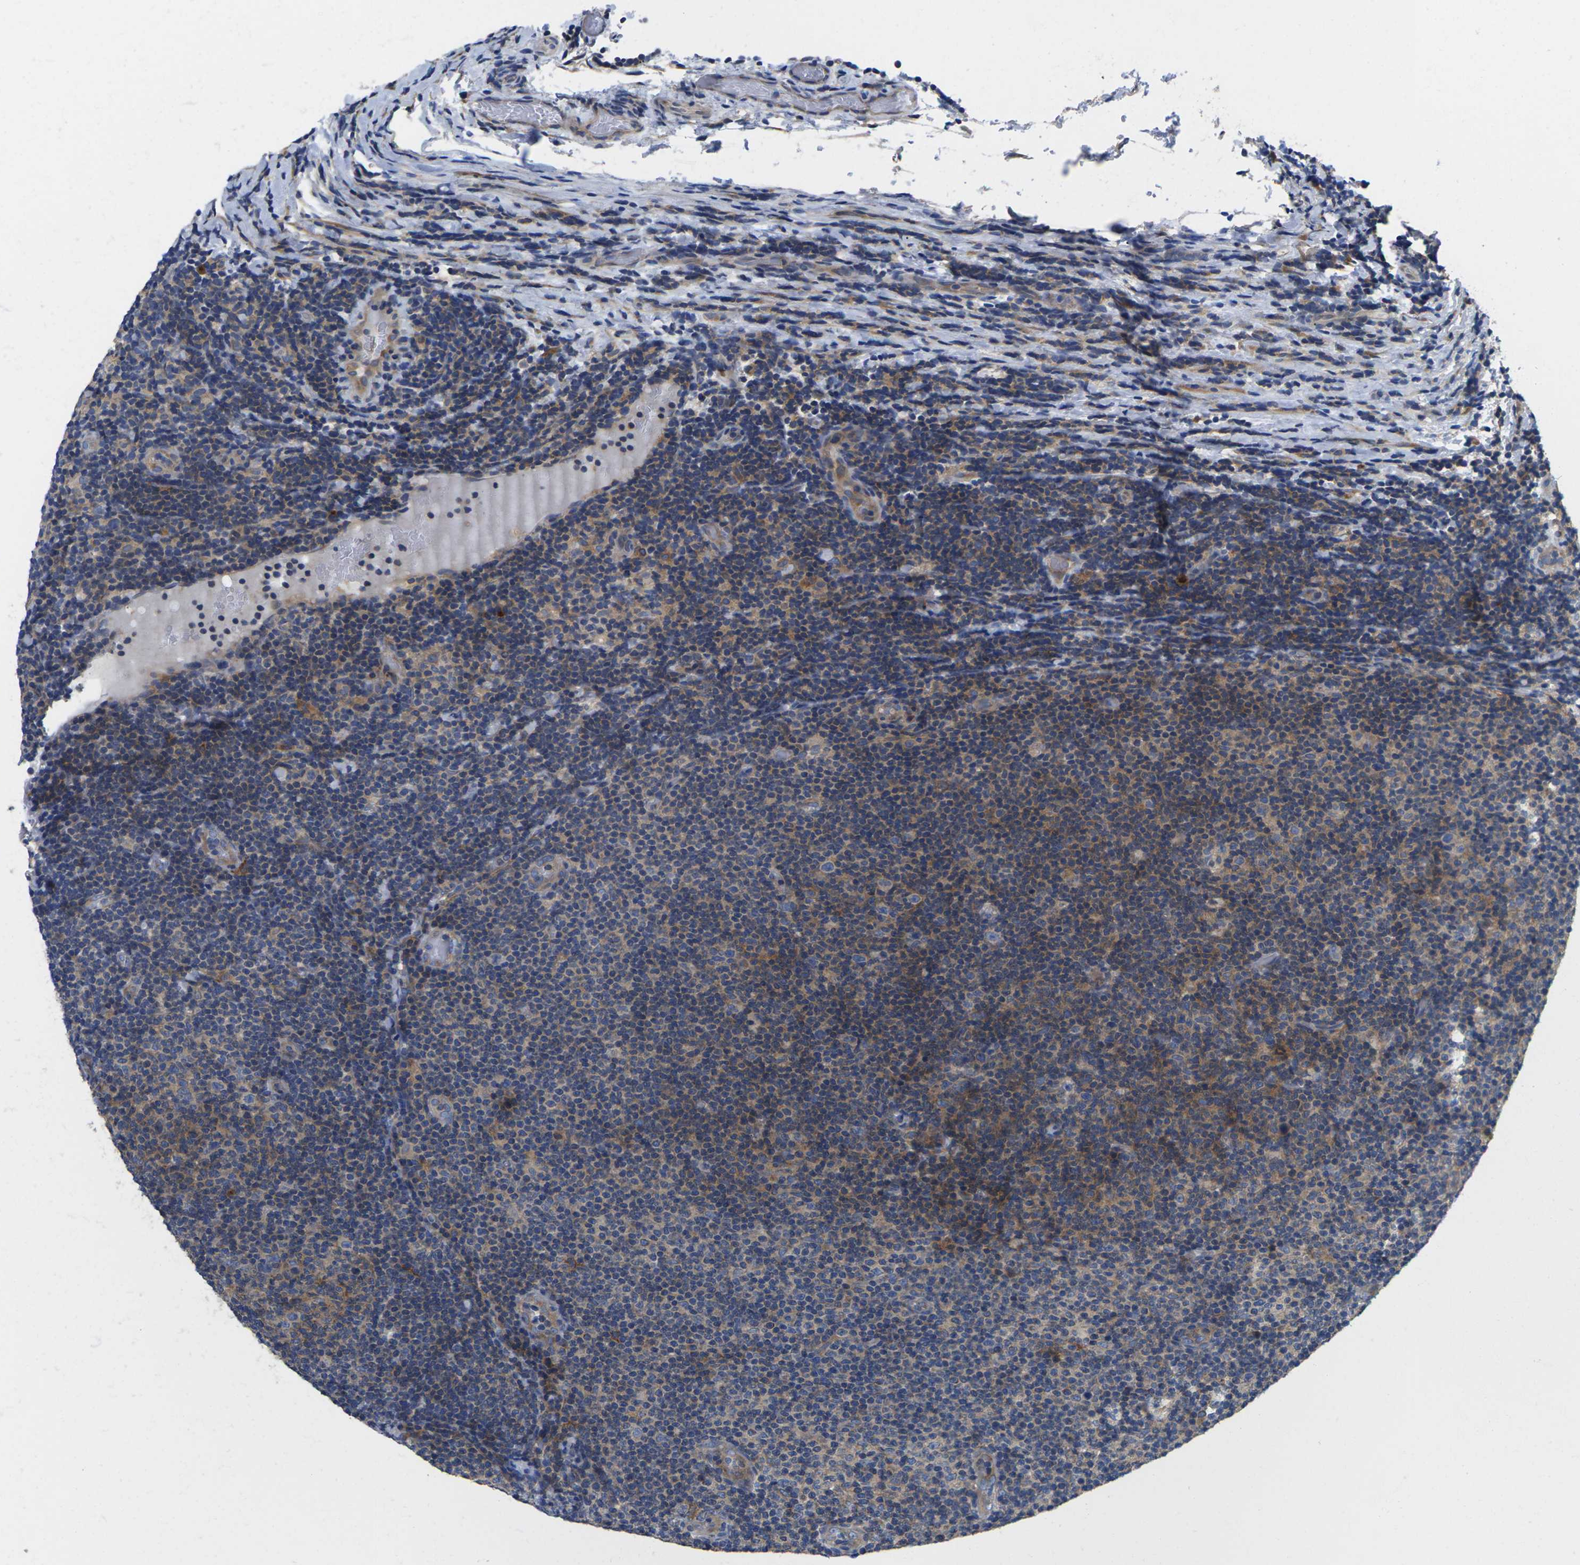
{"staining": {"intensity": "moderate", "quantity": "<25%", "location": "cytoplasmic/membranous"}, "tissue": "lymphoma", "cell_type": "Tumor cells", "image_type": "cancer", "snomed": [{"axis": "morphology", "description": "Malignant lymphoma, non-Hodgkin's type, Low grade"}, {"axis": "topography", "description": "Lymph node"}], "caption": "Lymphoma stained with a protein marker exhibits moderate staining in tumor cells.", "gene": "TMCC2", "patient": {"sex": "male", "age": 83}}